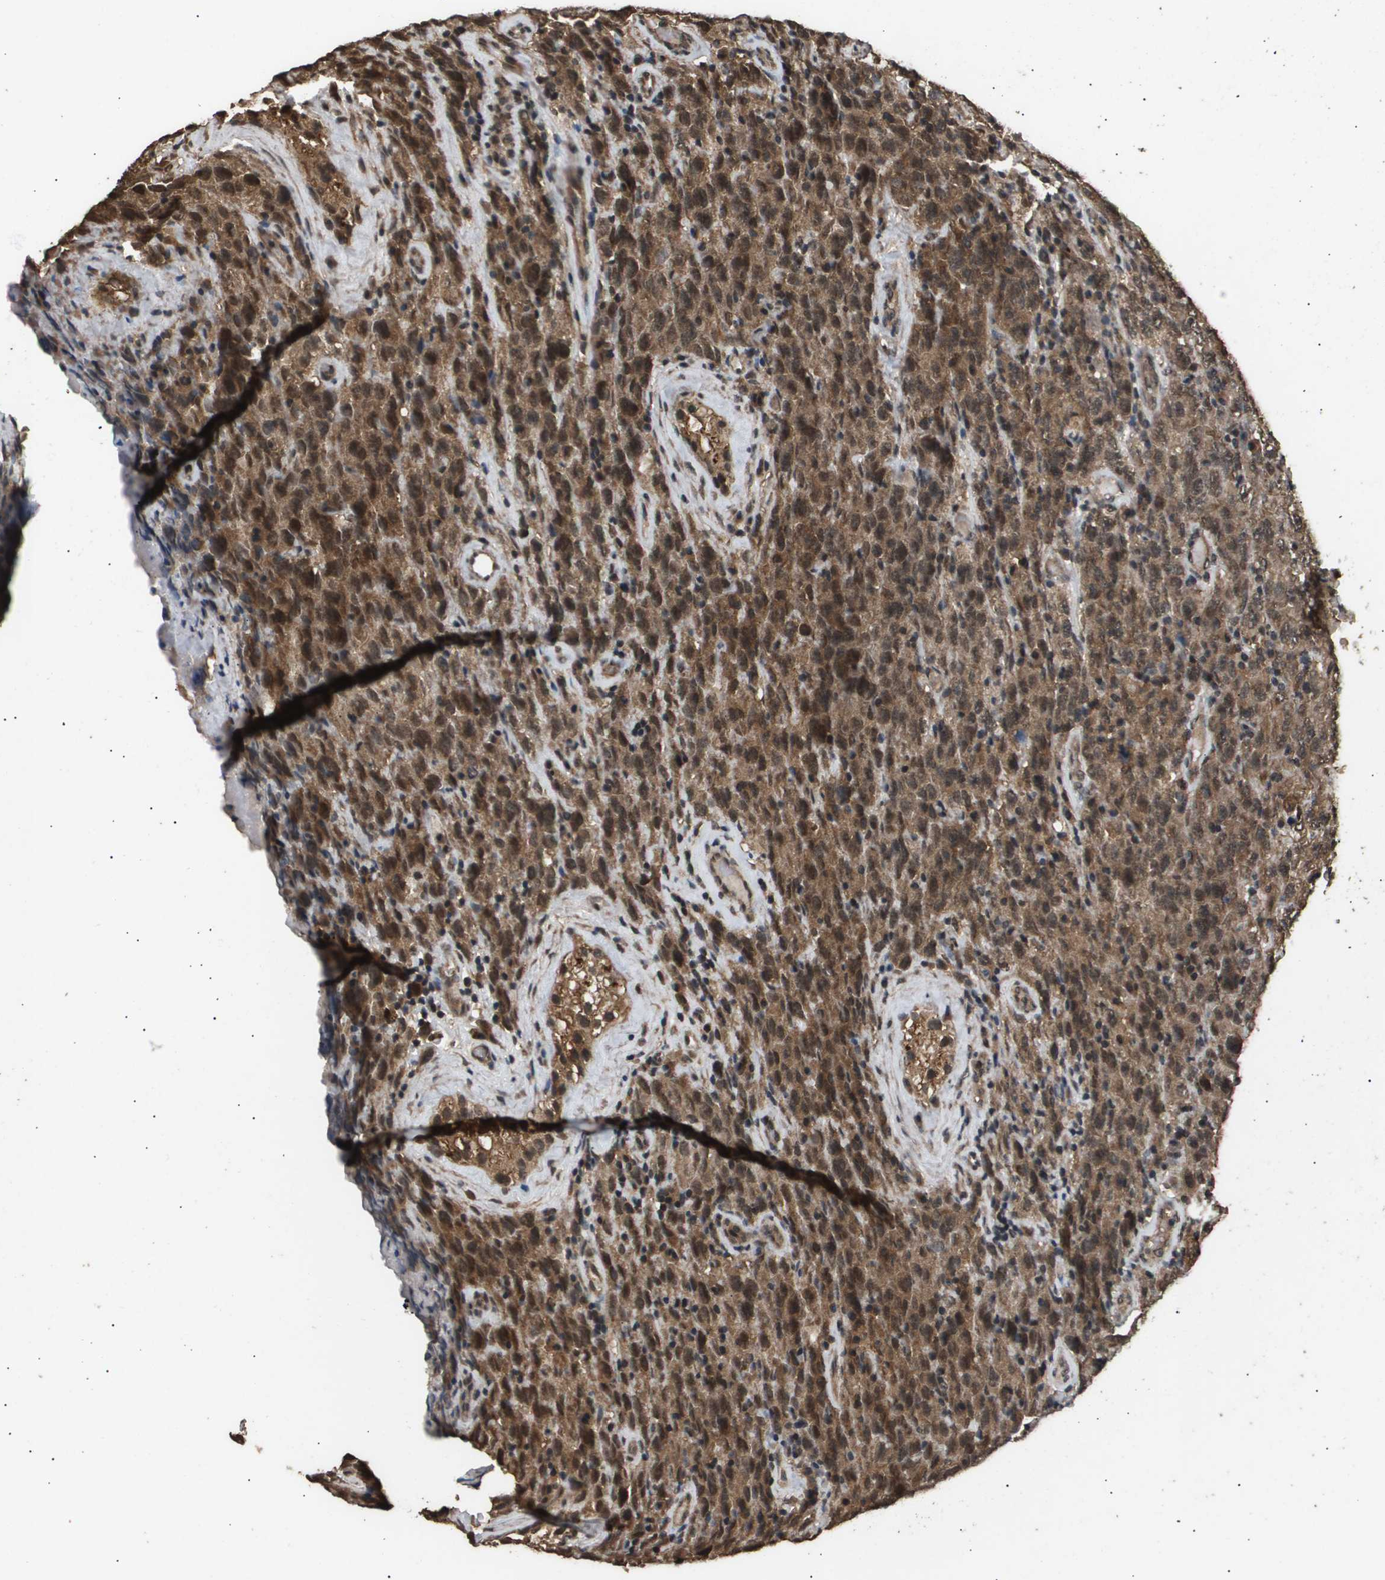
{"staining": {"intensity": "moderate", "quantity": ">75%", "location": "cytoplasmic/membranous,nuclear"}, "tissue": "testis cancer", "cell_type": "Tumor cells", "image_type": "cancer", "snomed": [{"axis": "morphology", "description": "Seminoma, NOS"}, {"axis": "topography", "description": "Testis"}], "caption": "The image displays staining of testis seminoma, revealing moderate cytoplasmic/membranous and nuclear protein expression (brown color) within tumor cells.", "gene": "ING1", "patient": {"sex": "male", "age": 52}}